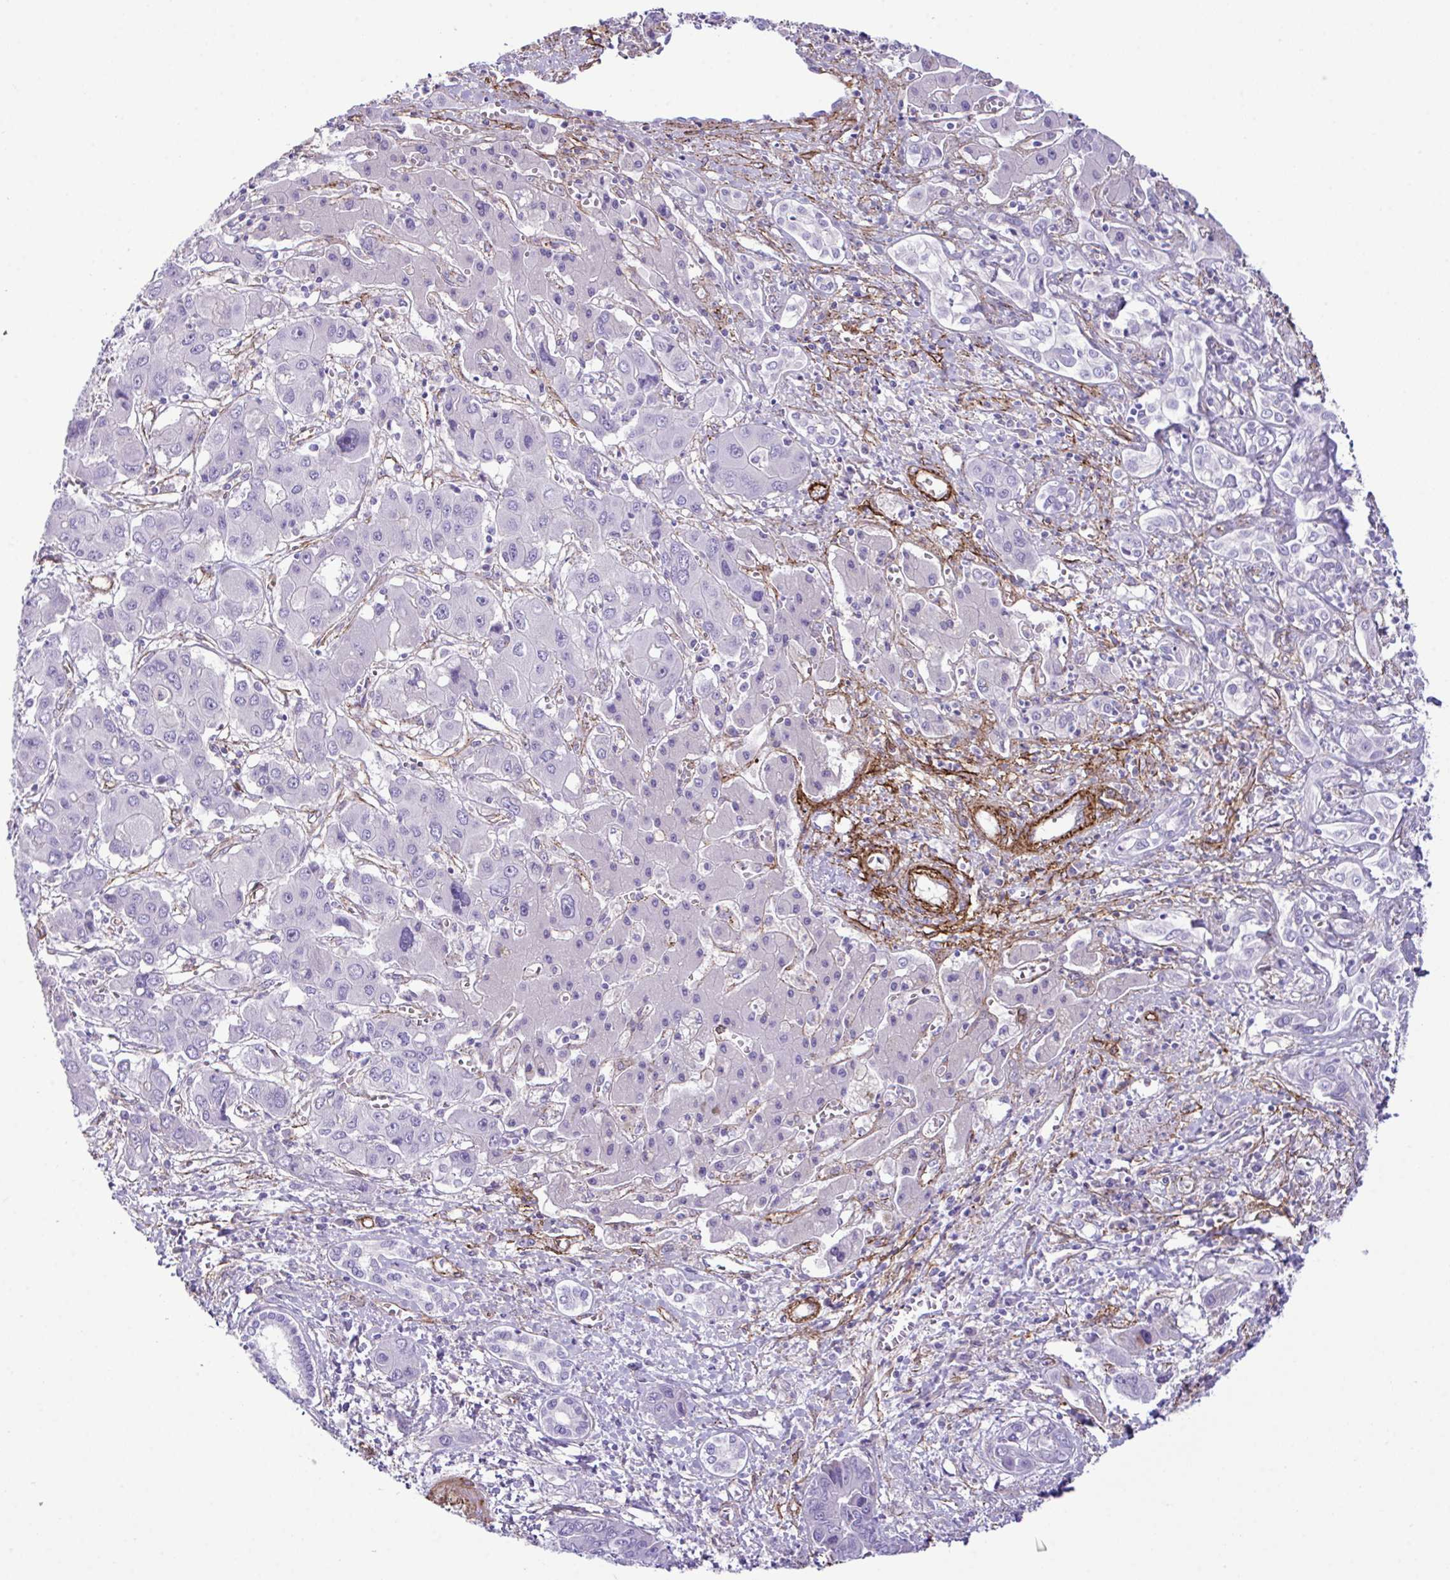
{"staining": {"intensity": "negative", "quantity": "none", "location": "none"}, "tissue": "liver cancer", "cell_type": "Tumor cells", "image_type": "cancer", "snomed": [{"axis": "morphology", "description": "Cholangiocarcinoma"}, {"axis": "topography", "description": "Liver"}], "caption": "DAB (3,3'-diaminobenzidine) immunohistochemical staining of liver cholangiocarcinoma displays no significant staining in tumor cells.", "gene": "SYNPO2L", "patient": {"sex": "male", "age": 67}}